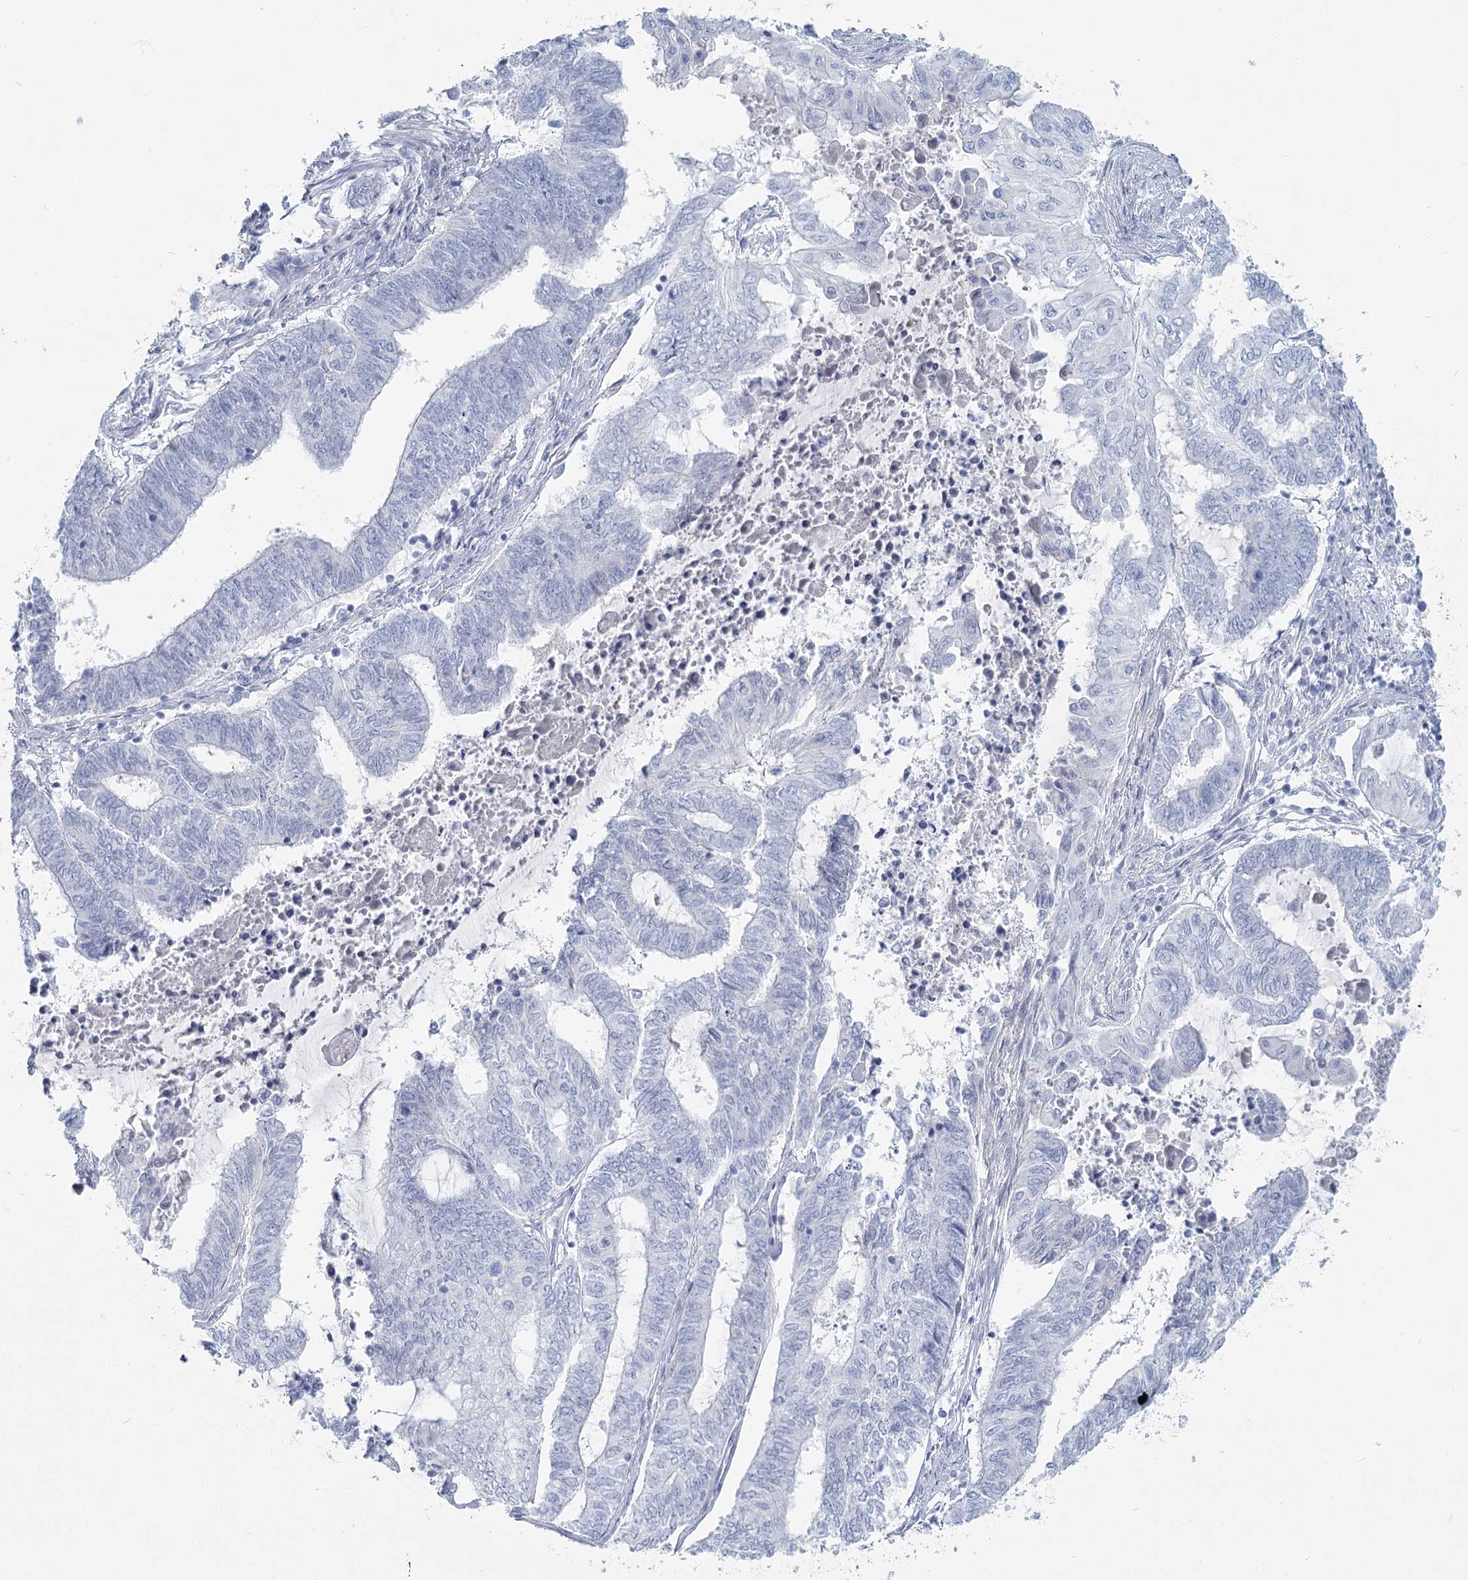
{"staining": {"intensity": "negative", "quantity": "none", "location": "none"}, "tissue": "endometrial cancer", "cell_type": "Tumor cells", "image_type": "cancer", "snomed": [{"axis": "morphology", "description": "Adenocarcinoma, NOS"}, {"axis": "topography", "description": "Uterus"}, {"axis": "topography", "description": "Endometrium"}], "caption": "An image of human endometrial cancer is negative for staining in tumor cells. (DAB (3,3'-diaminobenzidine) immunohistochemistry (IHC) visualized using brightfield microscopy, high magnification).", "gene": "IFIT5", "patient": {"sex": "female", "age": 70}}